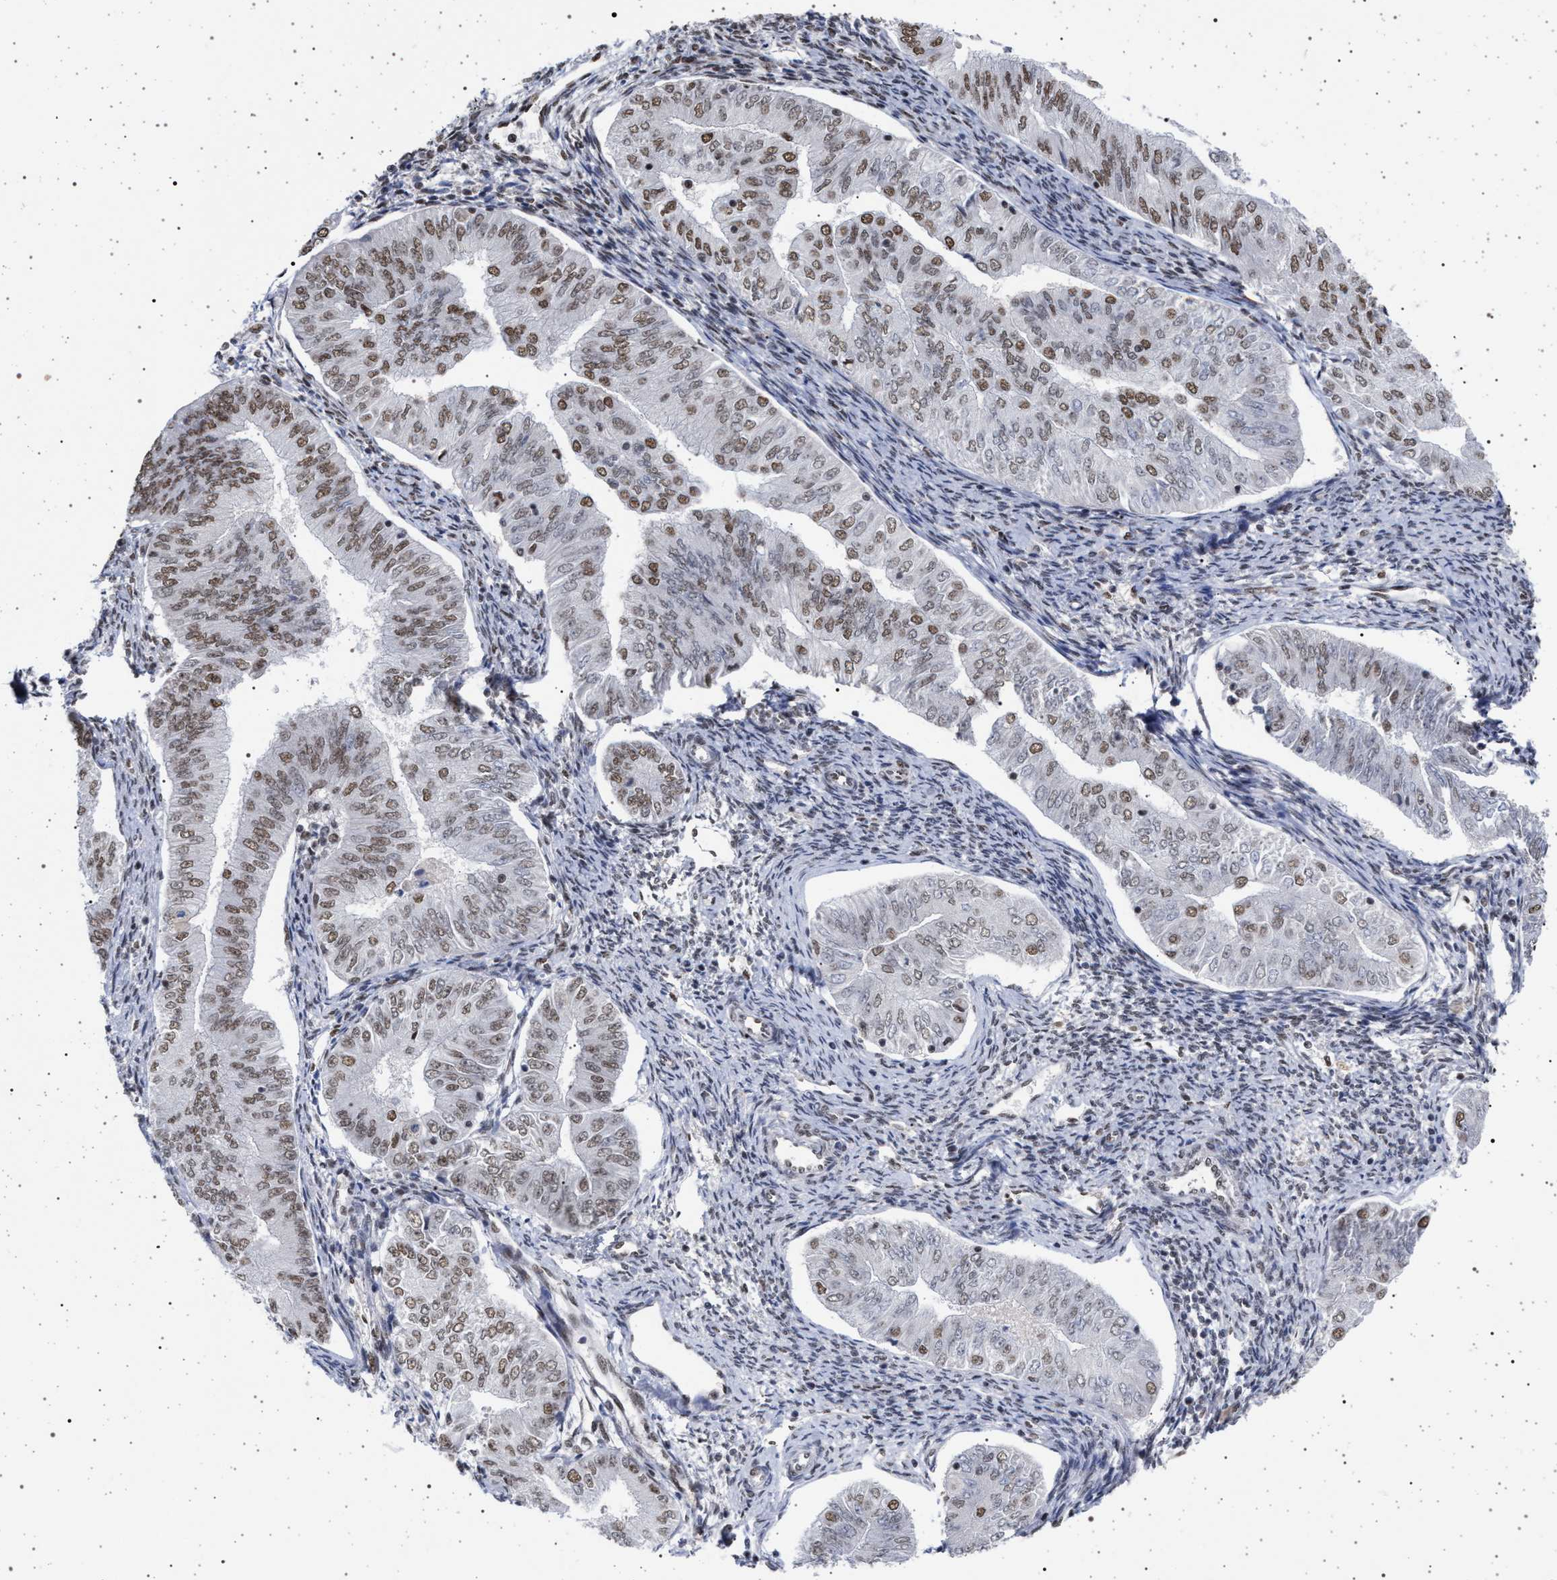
{"staining": {"intensity": "moderate", "quantity": ">75%", "location": "nuclear"}, "tissue": "endometrial cancer", "cell_type": "Tumor cells", "image_type": "cancer", "snomed": [{"axis": "morphology", "description": "Normal tissue, NOS"}, {"axis": "morphology", "description": "Adenocarcinoma, NOS"}, {"axis": "topography", "description": "Endometrium"}], "caption": "About >75% of tumor cells in human endometrial adenocarcinoma reveal moderate nuclear protein expression as visualized by brown immunohistochemical staining.", "gene": "PHF12", "patient": {"sex": "female", "age": 53}}